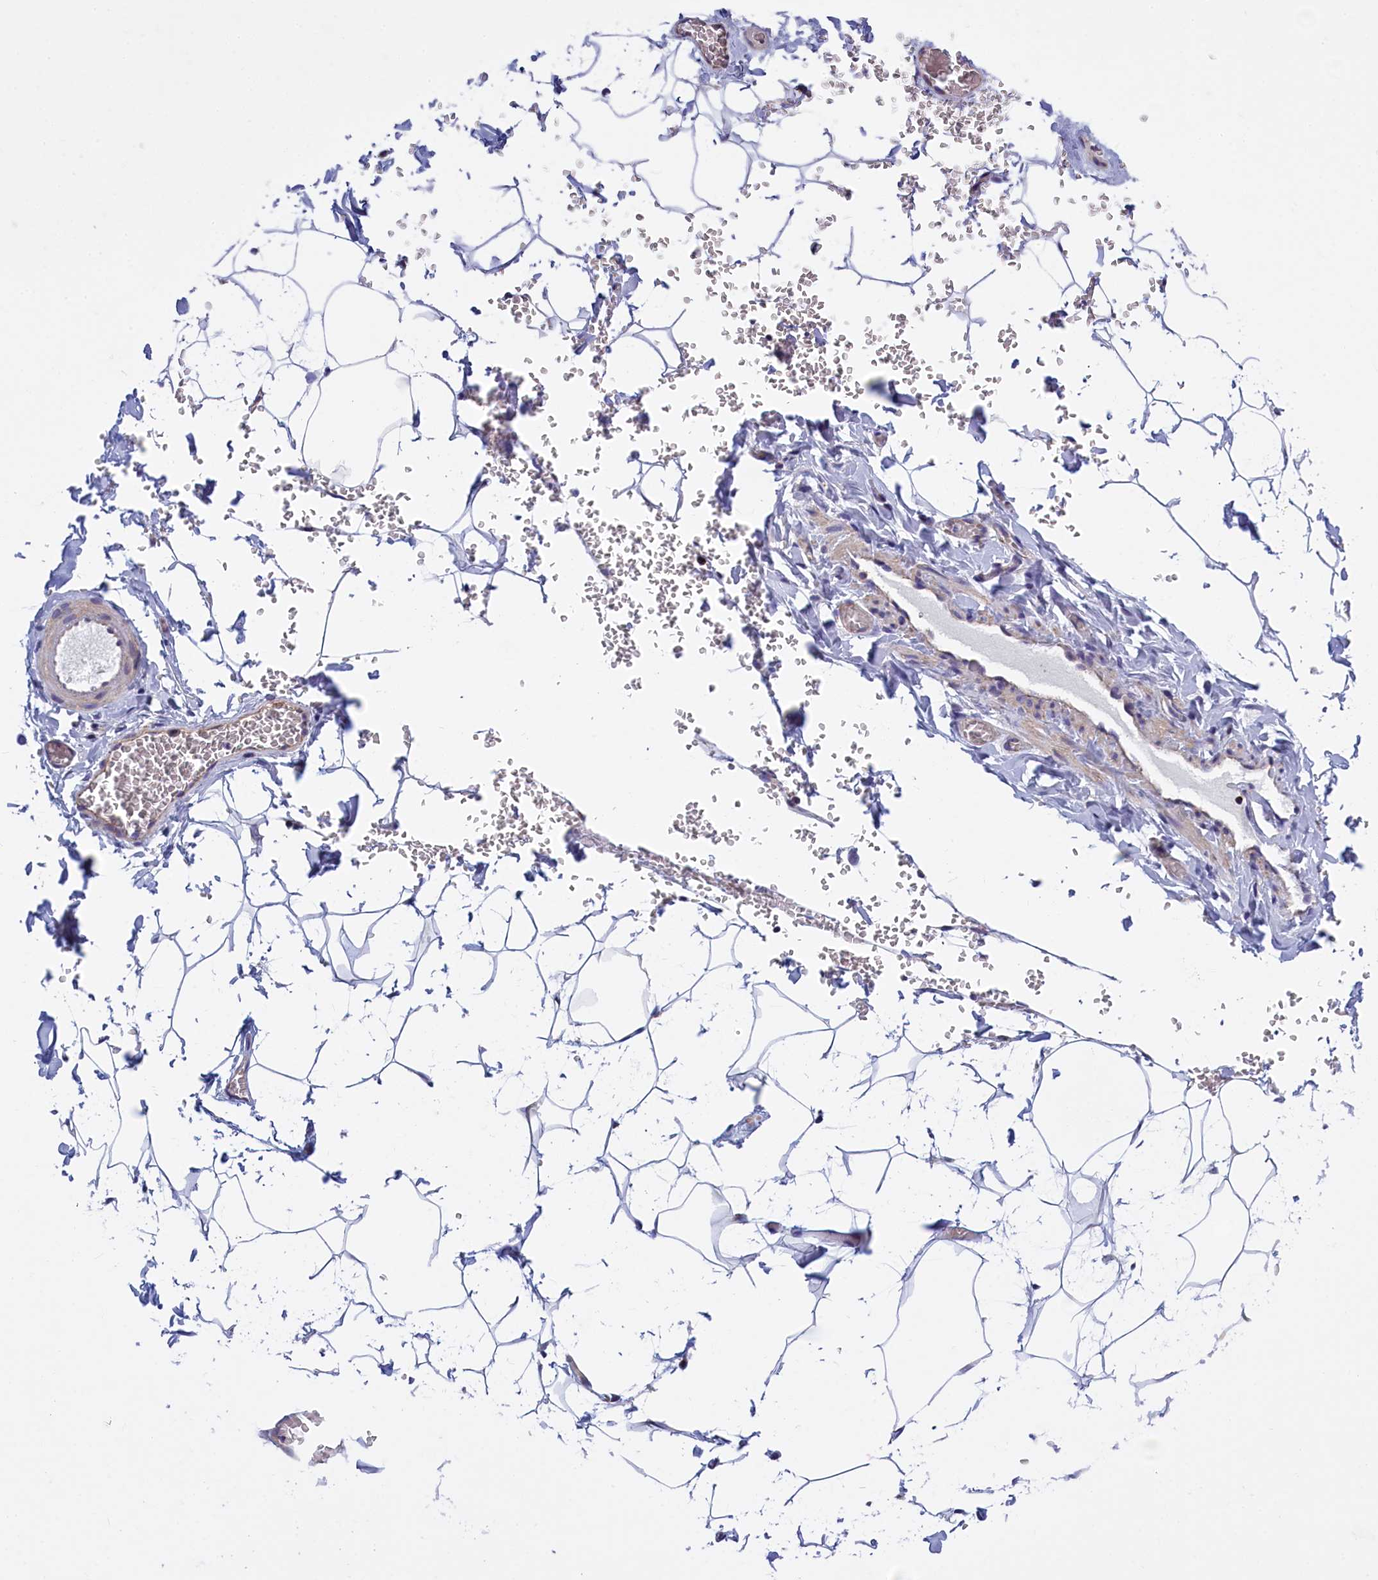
{"staining": {"intensity": "negative", "quantity": "none", "location": "none"}, "tissue": "adipose tissue", "cell_type": "Adipocytes", "image_type": "normal", "snomed": [{"axis": "morphology", "description": "Normal tissue, NOS"}, {"axis": "topography", "description": "Gallbladder"}, {"axis": "topography", "description": "Peripheral nerve tissue"}], "caption": "The image reveals no significant staining in adipocytes of adipose tissue.", "gene": "IFT122", "patient": {"sex": "male", "age": 38}}